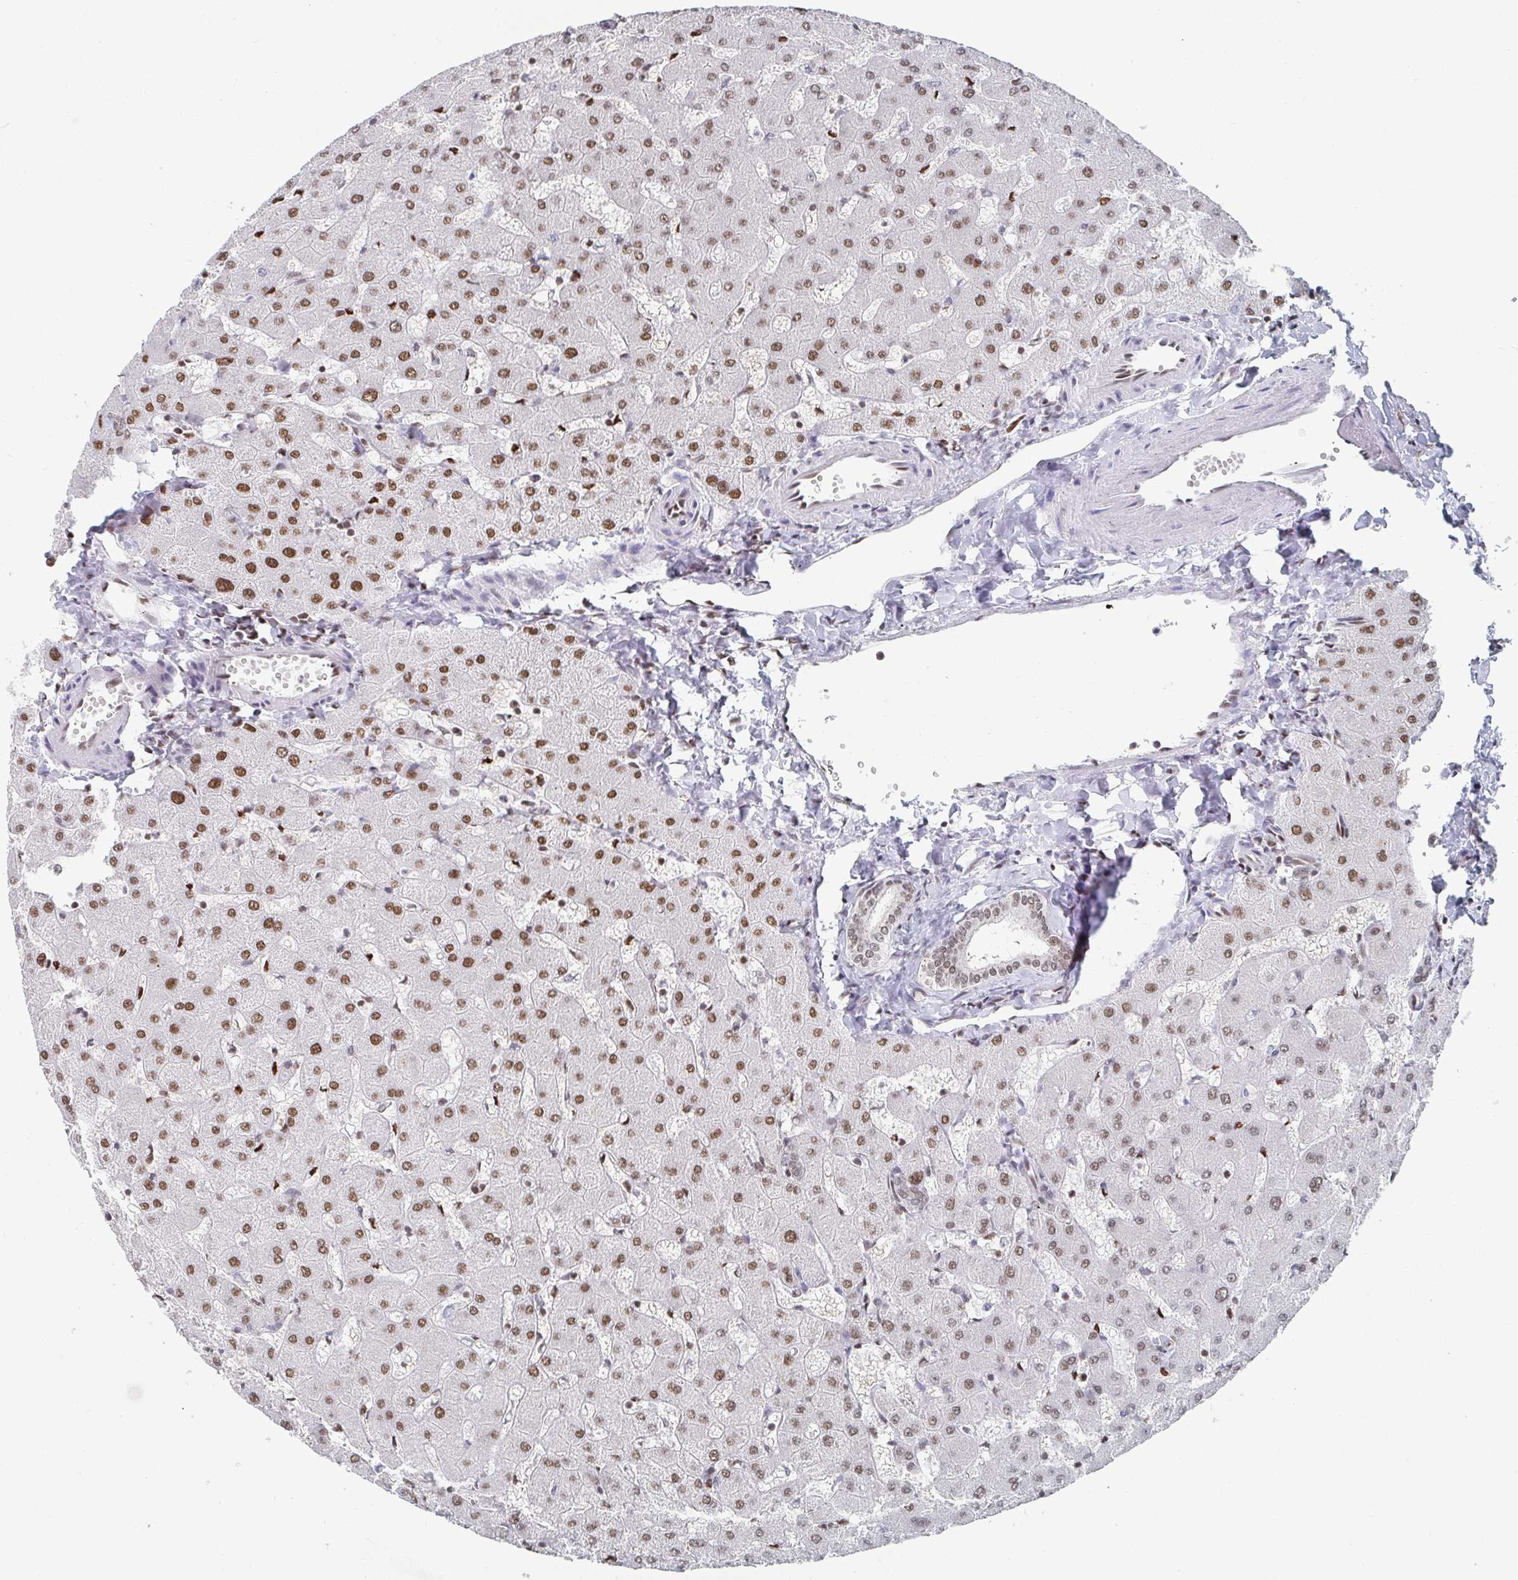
{"staining": {"intensity": "moderate", "quantity": ">75%", "location": "nuclear"}, "tissue": "liver", "cell_type": "Cholangiocytes", "image_type": "normal", "snomed": [{"axis": "morphology", "description": "Normal tissue, NOS"}, {"axis": "topography", "description": "Liver"}], "caption": "DAB immunohistochemical staining of benign liver demonstrates moderate nuclear protein expression in approximately >75% of cholangiocytes. The staining is performed using DAB (3,3'-diaminobenzidine) brown chromogen to label protein expression. The nuclei are counter-stained blue using hematoxylin.", "gene": "EWSR1", "patient": {"sex": "female", "age": 63}}